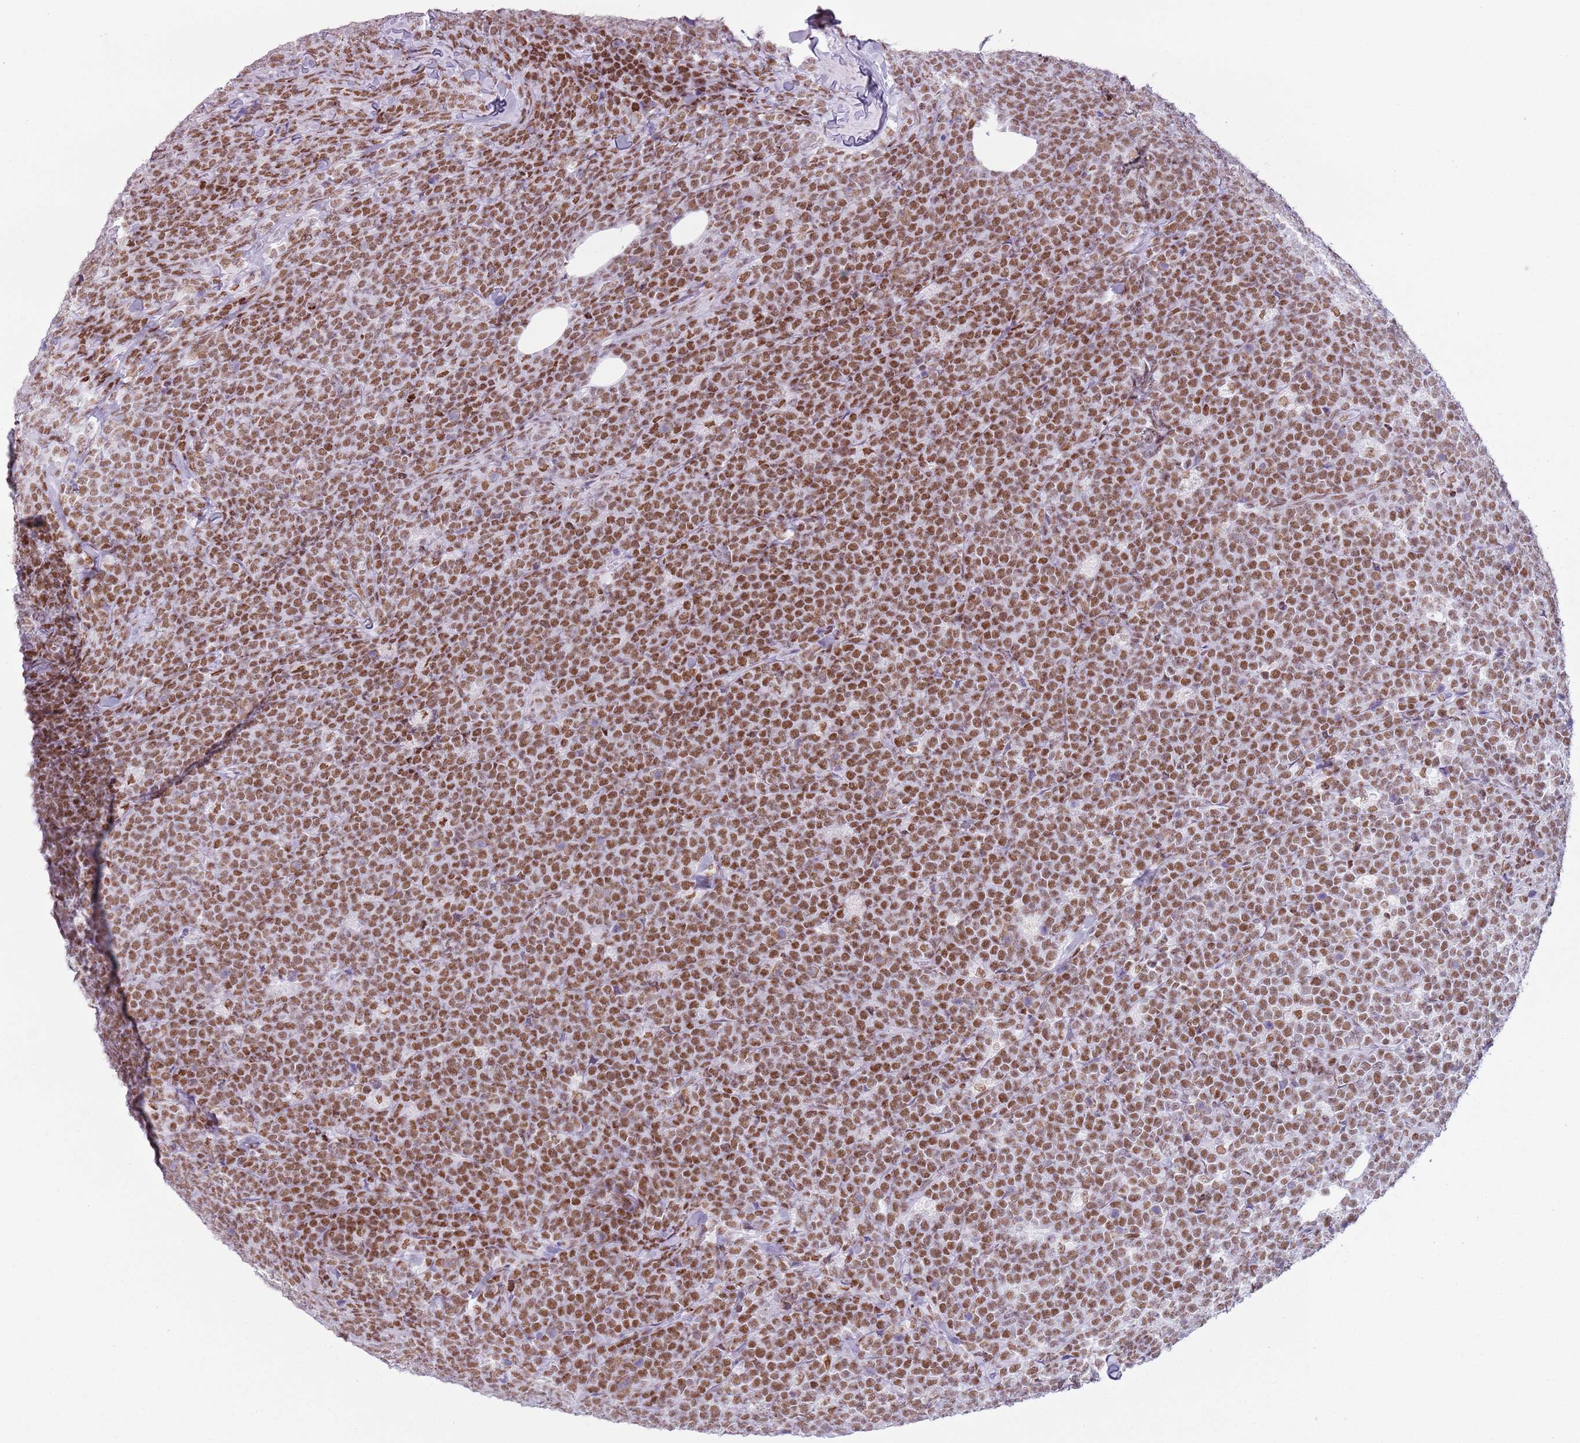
{"staining": {"intensity": "moderate", "quantity": ">75%", "location": "nuclear"}, "tissue": "lymphoma", "cell_type": "Tumor cells", "image_type": "cancer", "snomed": [{"axis": "morphology", "description": "Malignant lymphoma, non-Hodgkin's type, High grade"}, {"axis": "topography", "description": "Small intestine"}], "caption": "Lymphoma was stained to show a protein in brown. There is medium levels of moderate nuclear positivity in approximately >75% of tumor cells.", "gene": "FAM104B", "patient": {"sex": "male", "age": 8}}